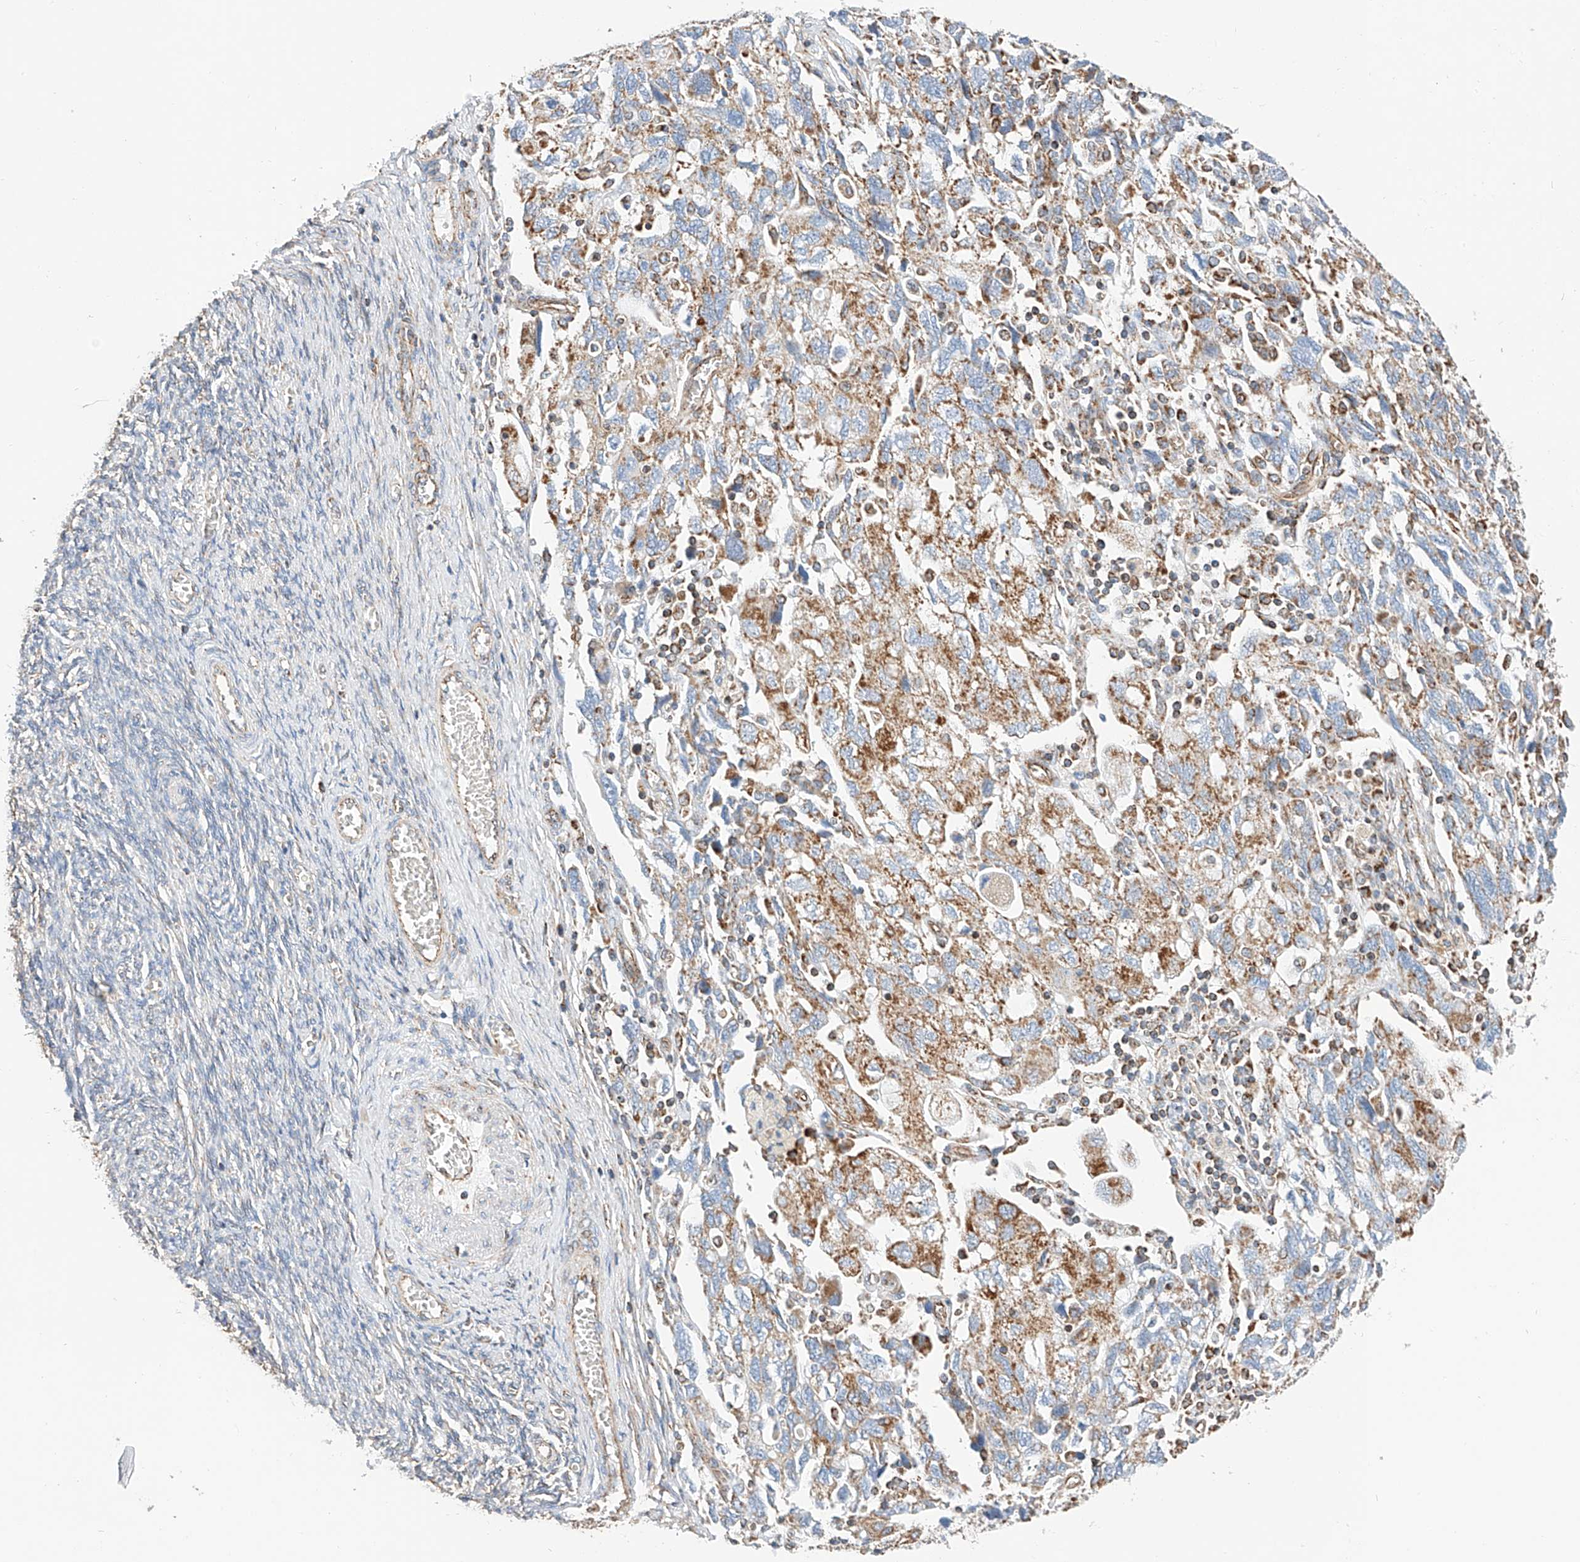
{"staining": {"intensity": "moderate", "quantity": ">75%", "location": "cytoplasmic/membranous"}, "tissue": "ovarian cancer", "cell_type": "Tumor cells", "image_type": "cancer", "snomed": [{"axis": "morphology", "description": "Carcinoma, NOS"}, {"axis": "morphology", "description": "Cystadenocarcinoma, serous, NOS"}, {"axis": "topography", "description": "Ovary"}], "caption": "Immunohistochemistry (IHC) image of neoplastic tissue: ovarian cancer (carcinoma) stained using IHC displays medium levels of moderate protein expression localized specifically in the cytoplasmic/membranous of tumor cells, appearing as a cytoplasmic/membranous brown color.", "gene": "NDUFV3", "patient": {"sex": "female", "age": 69}}